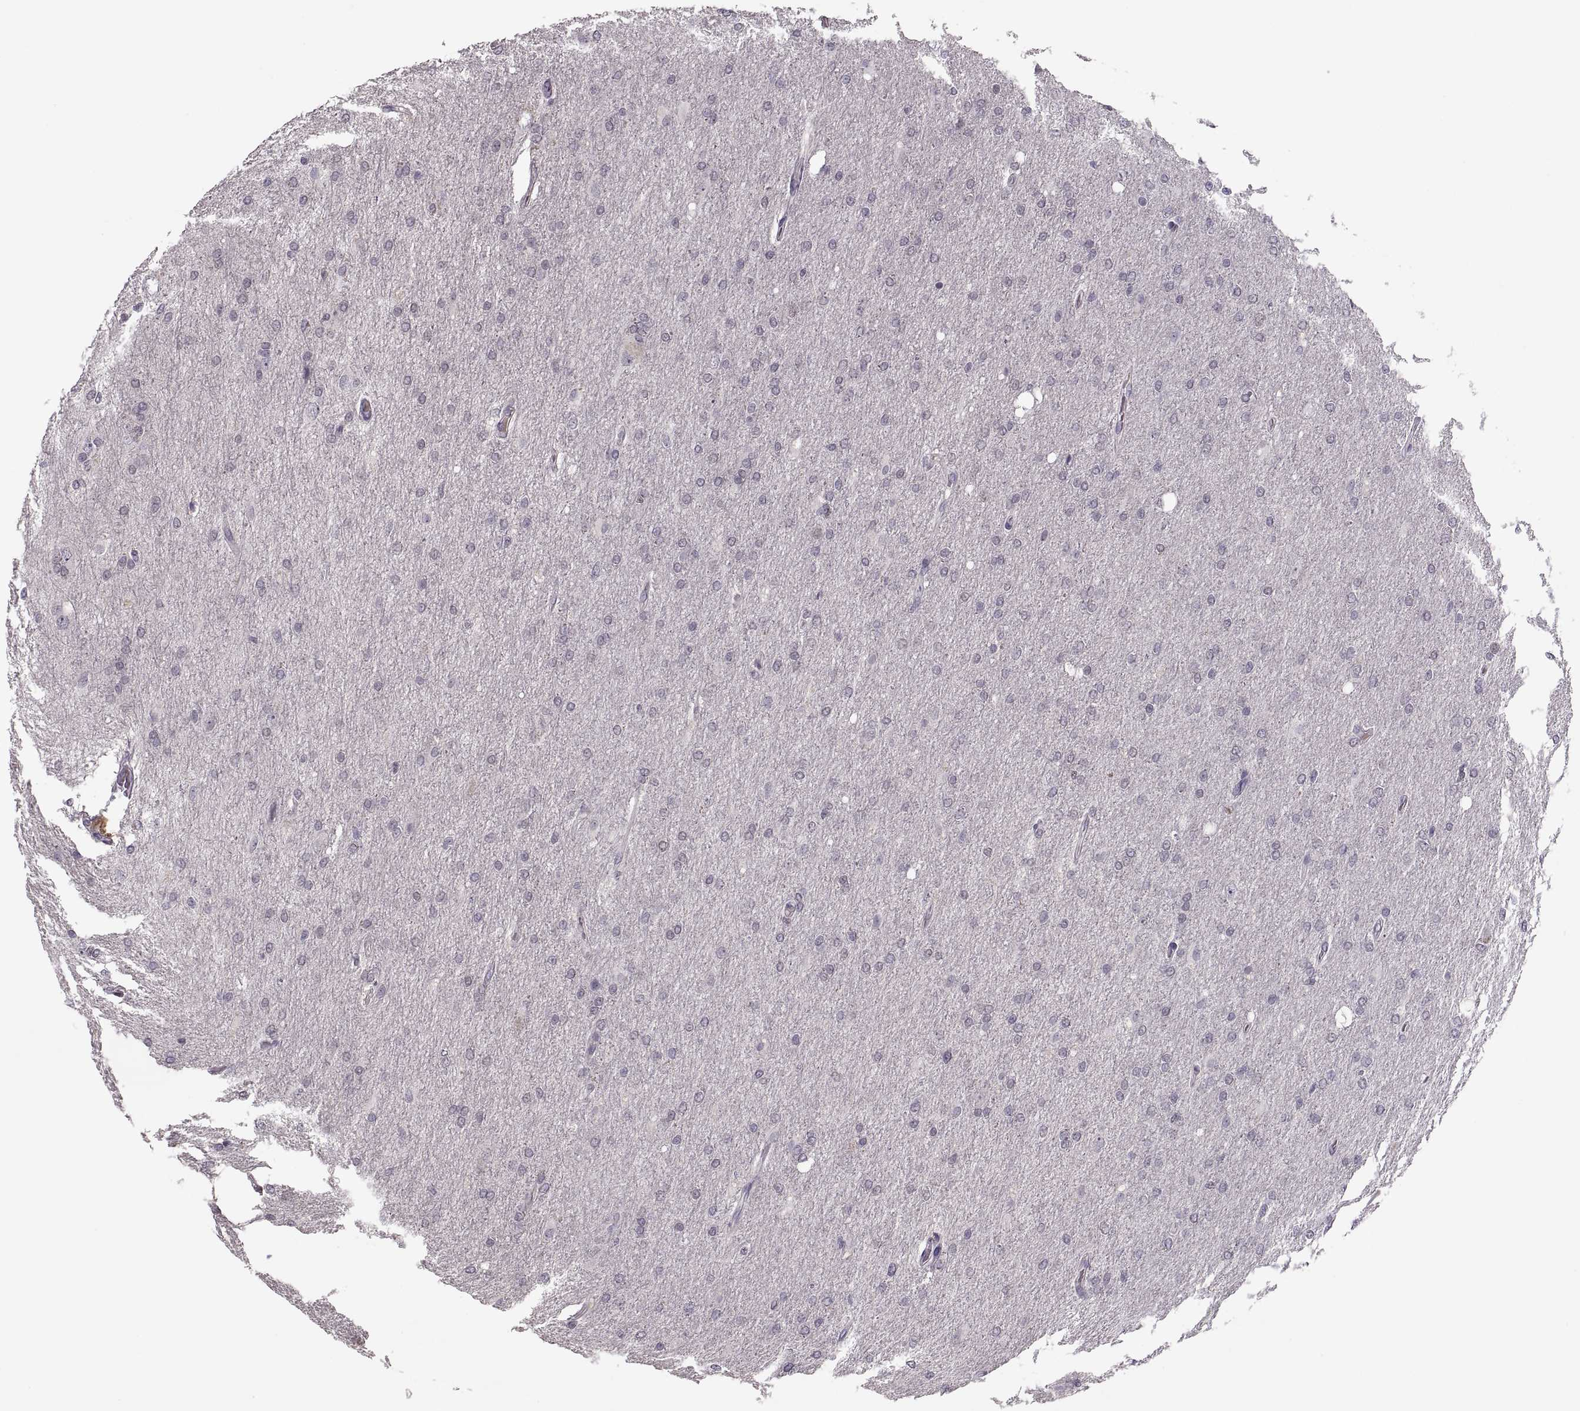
{"staining": {"intensity": "negative", "quantity": "none", "location": "none"}, "tissue": "glioma", "cell_type": "Tumor cells", "image_type": "cancer", "snomed": [{"axis": "morphology", "description": "Glioma, malignant, High grade"}, {"axis": "topography", "description": "Cerebral cortex"}], "caption": "Human malignant glioma (high-grade) stained for a protein using IHC displays no positivity in tumor cells.", "gene": "CACNA1F", "patient": {"sex": "male", "age": 70}}